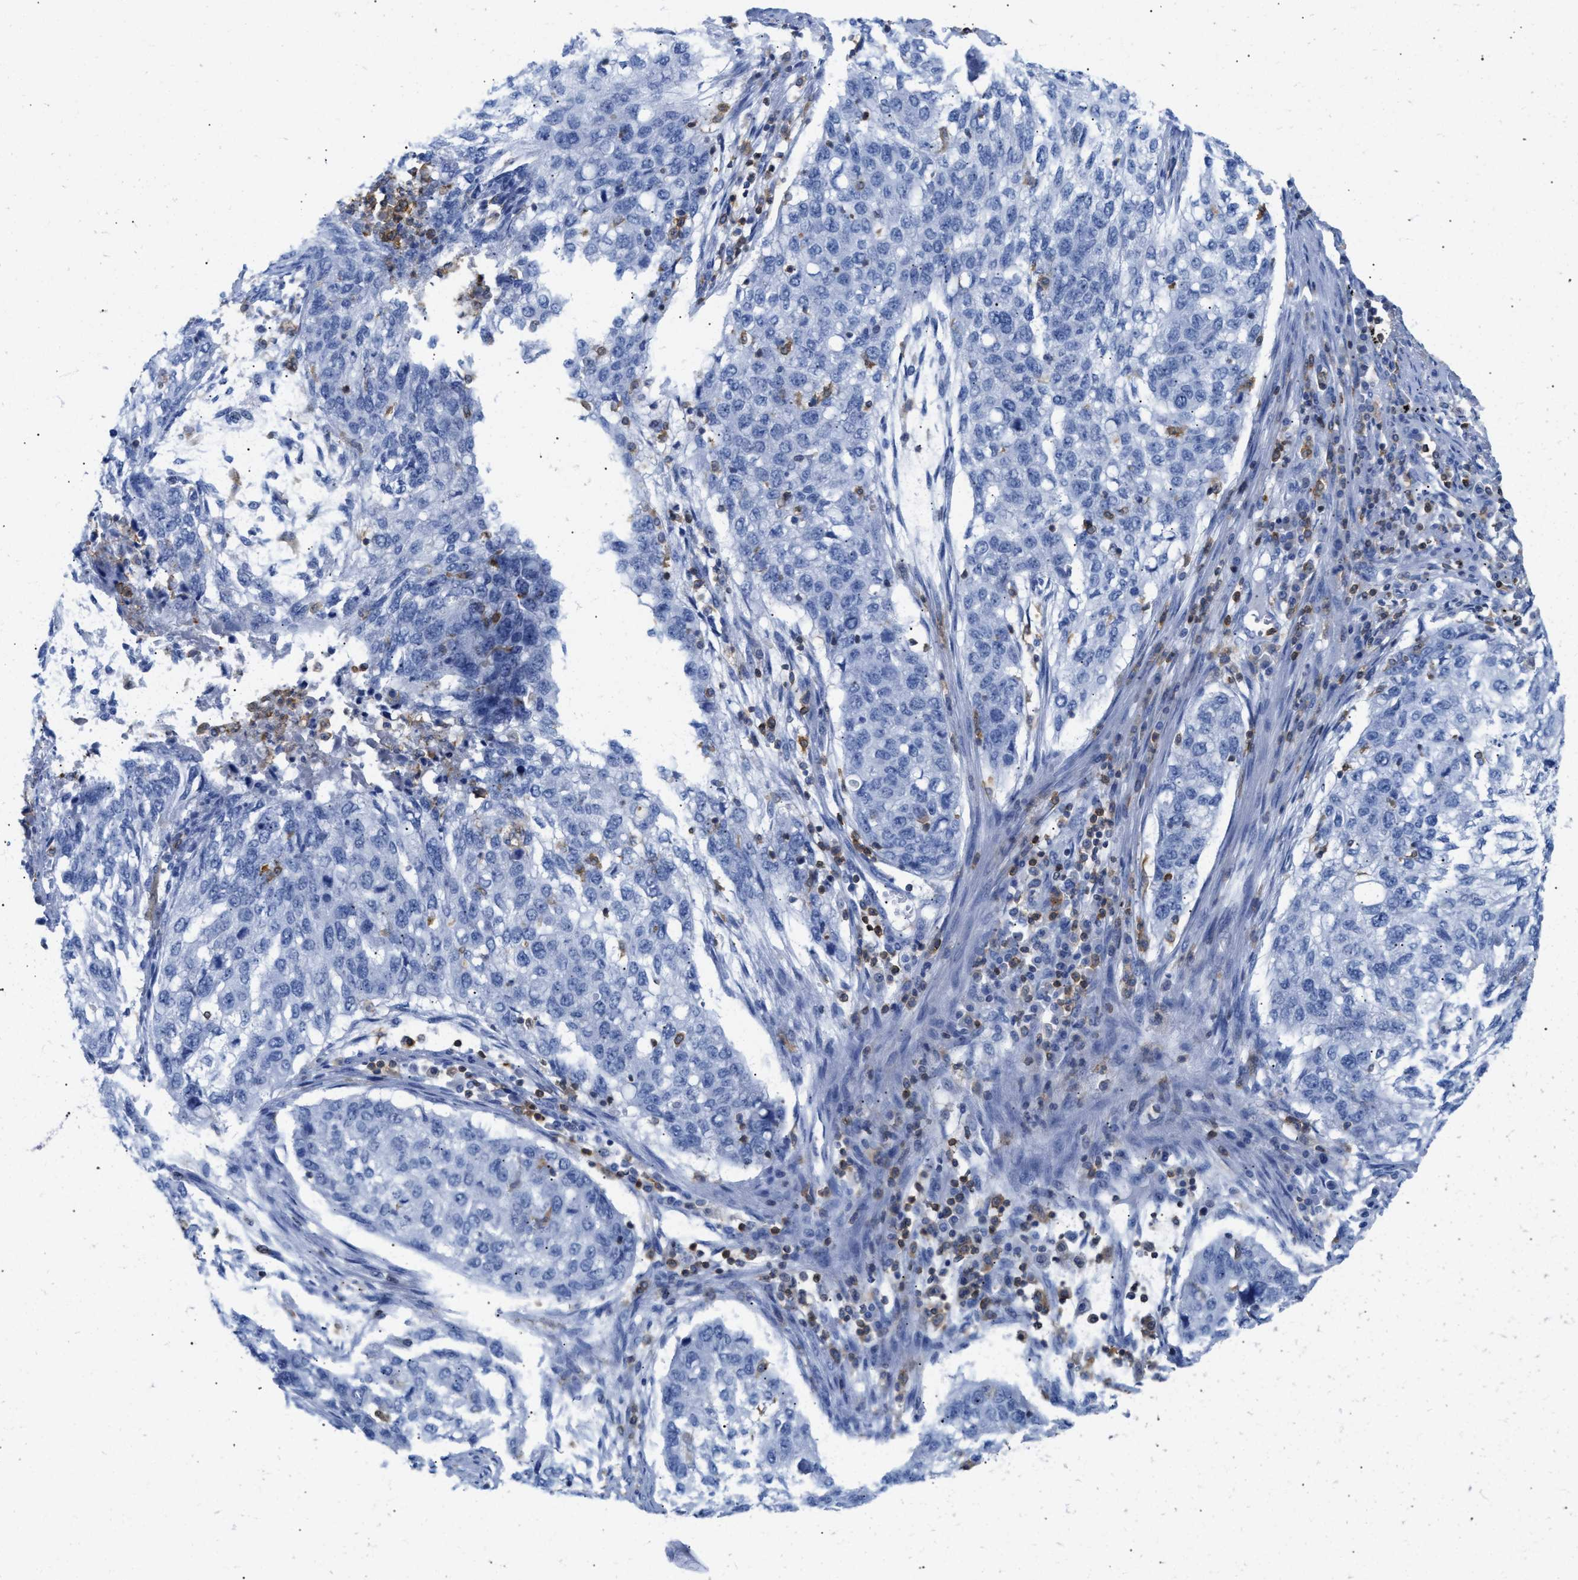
{"staining": {"intensity": "negative", "quantity": "none", "location": "none"}, "tissue": "lung cancer", "cell_type": "Tumor cells", "image_type": "cancer", "snomed": [{"axis": "morphology", "description": "Squamous cell carcinoma, NOS"}, {"axis": "topography", "description": "Lung"}], "caption": "Tumor cells are negative for protein expression in human lung cancer. (Brightfield microscopy of DAB immunohistochemistry at high magnification).", "gene": "LCP1", "patient": {"sex": "female", "age": 63}}